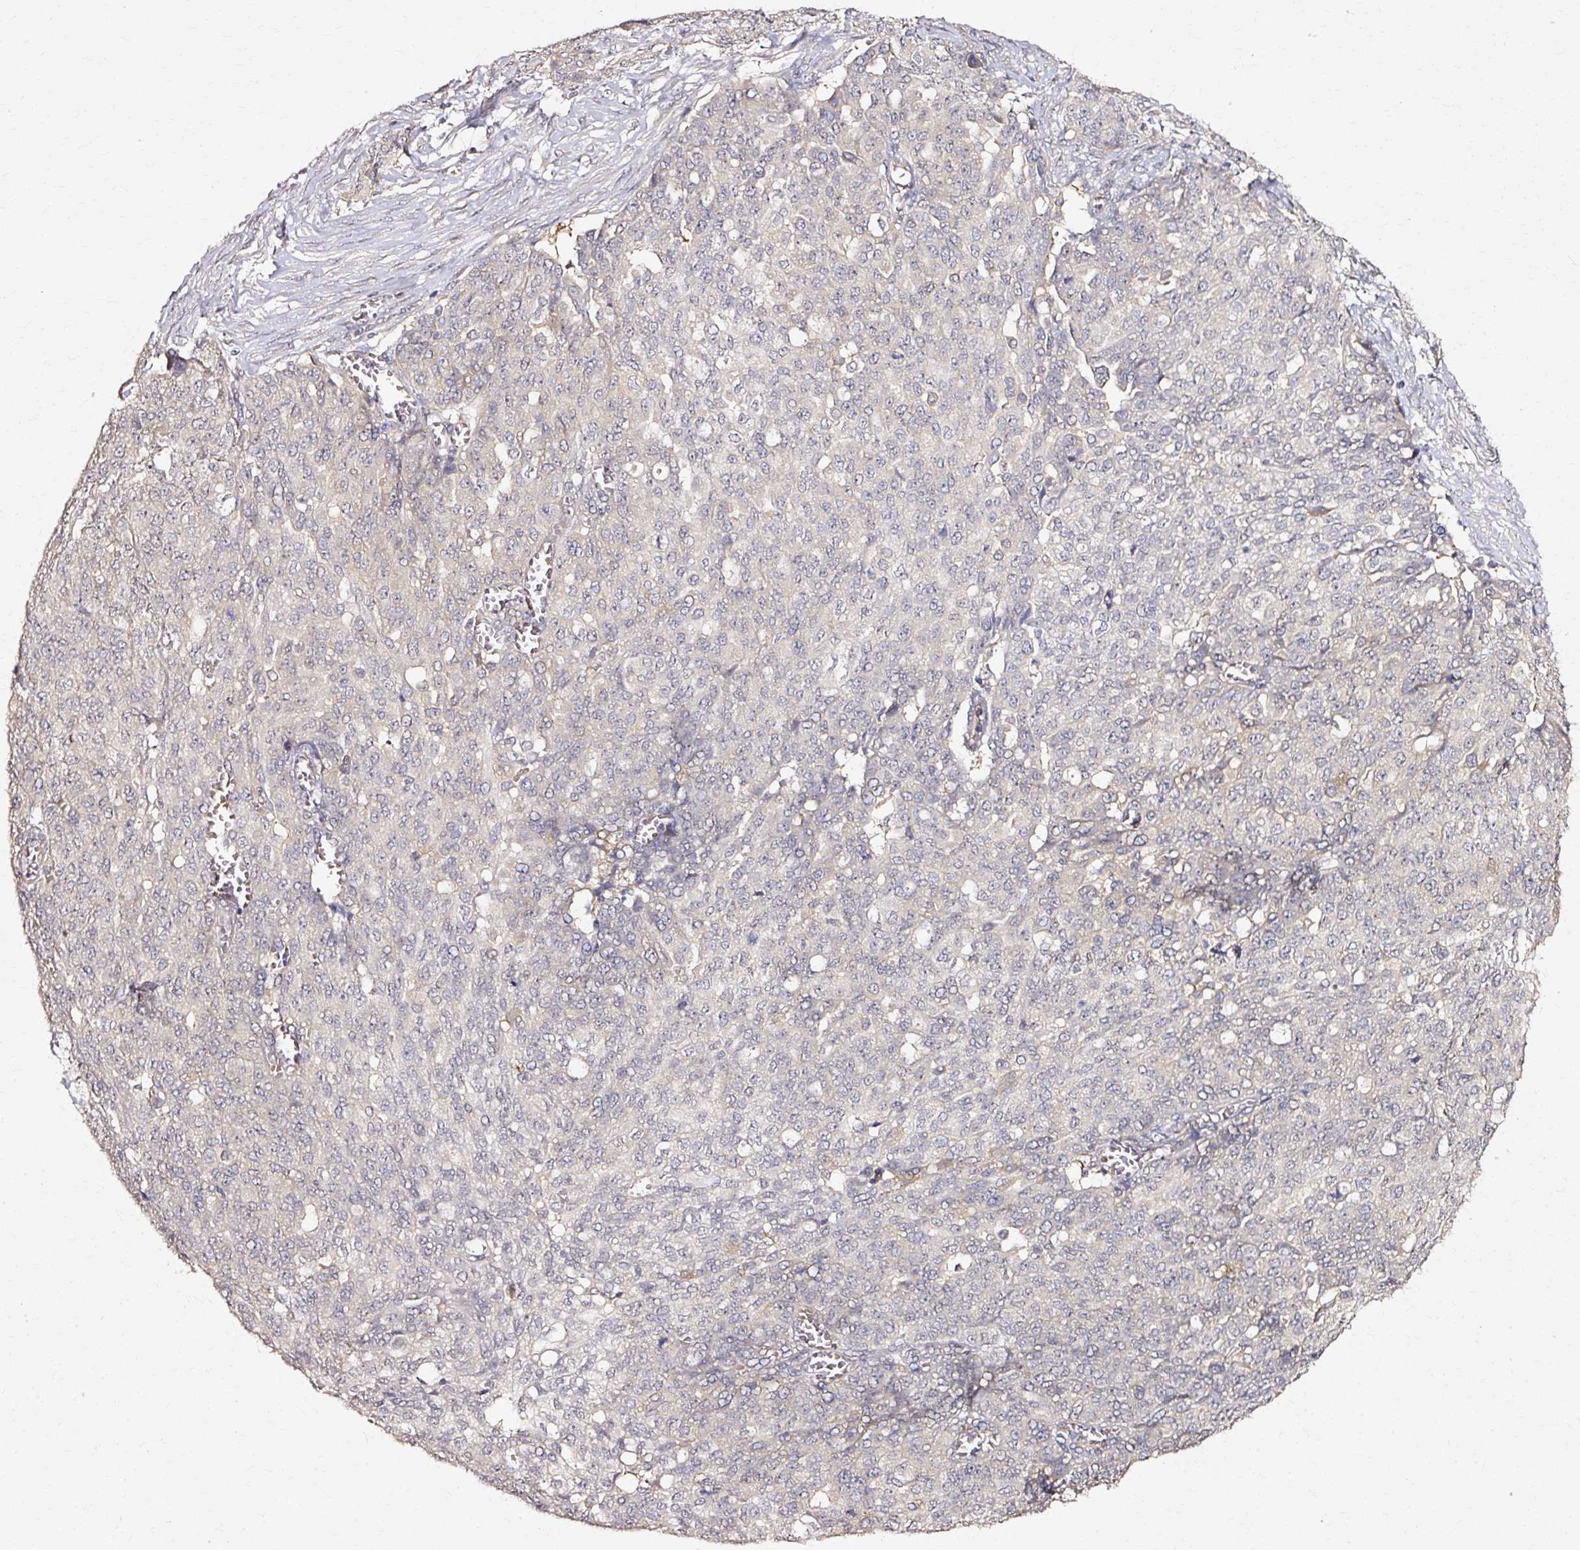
{"staining": {"intensity": "negative", "quantity": "none", "location": "none"}, "tissue": "ovarian cancer", "cell_type": "Tumor cells", "image_type": "cancer", "snomed": [{"axis": "morphology", "description": "Cystadenocarcinoma, serous, NOS"}, {"axis": "topography", "description": "Soft tissue"}, {"axis": "topography", "description": "Ovary"}], "caption": "This is an immunohistochemistry histopathology image of ovarian cancer. There is no staining in tumor cells.", "gene": "RGPD5", "patient": {"sex": "female", "age": 57}}